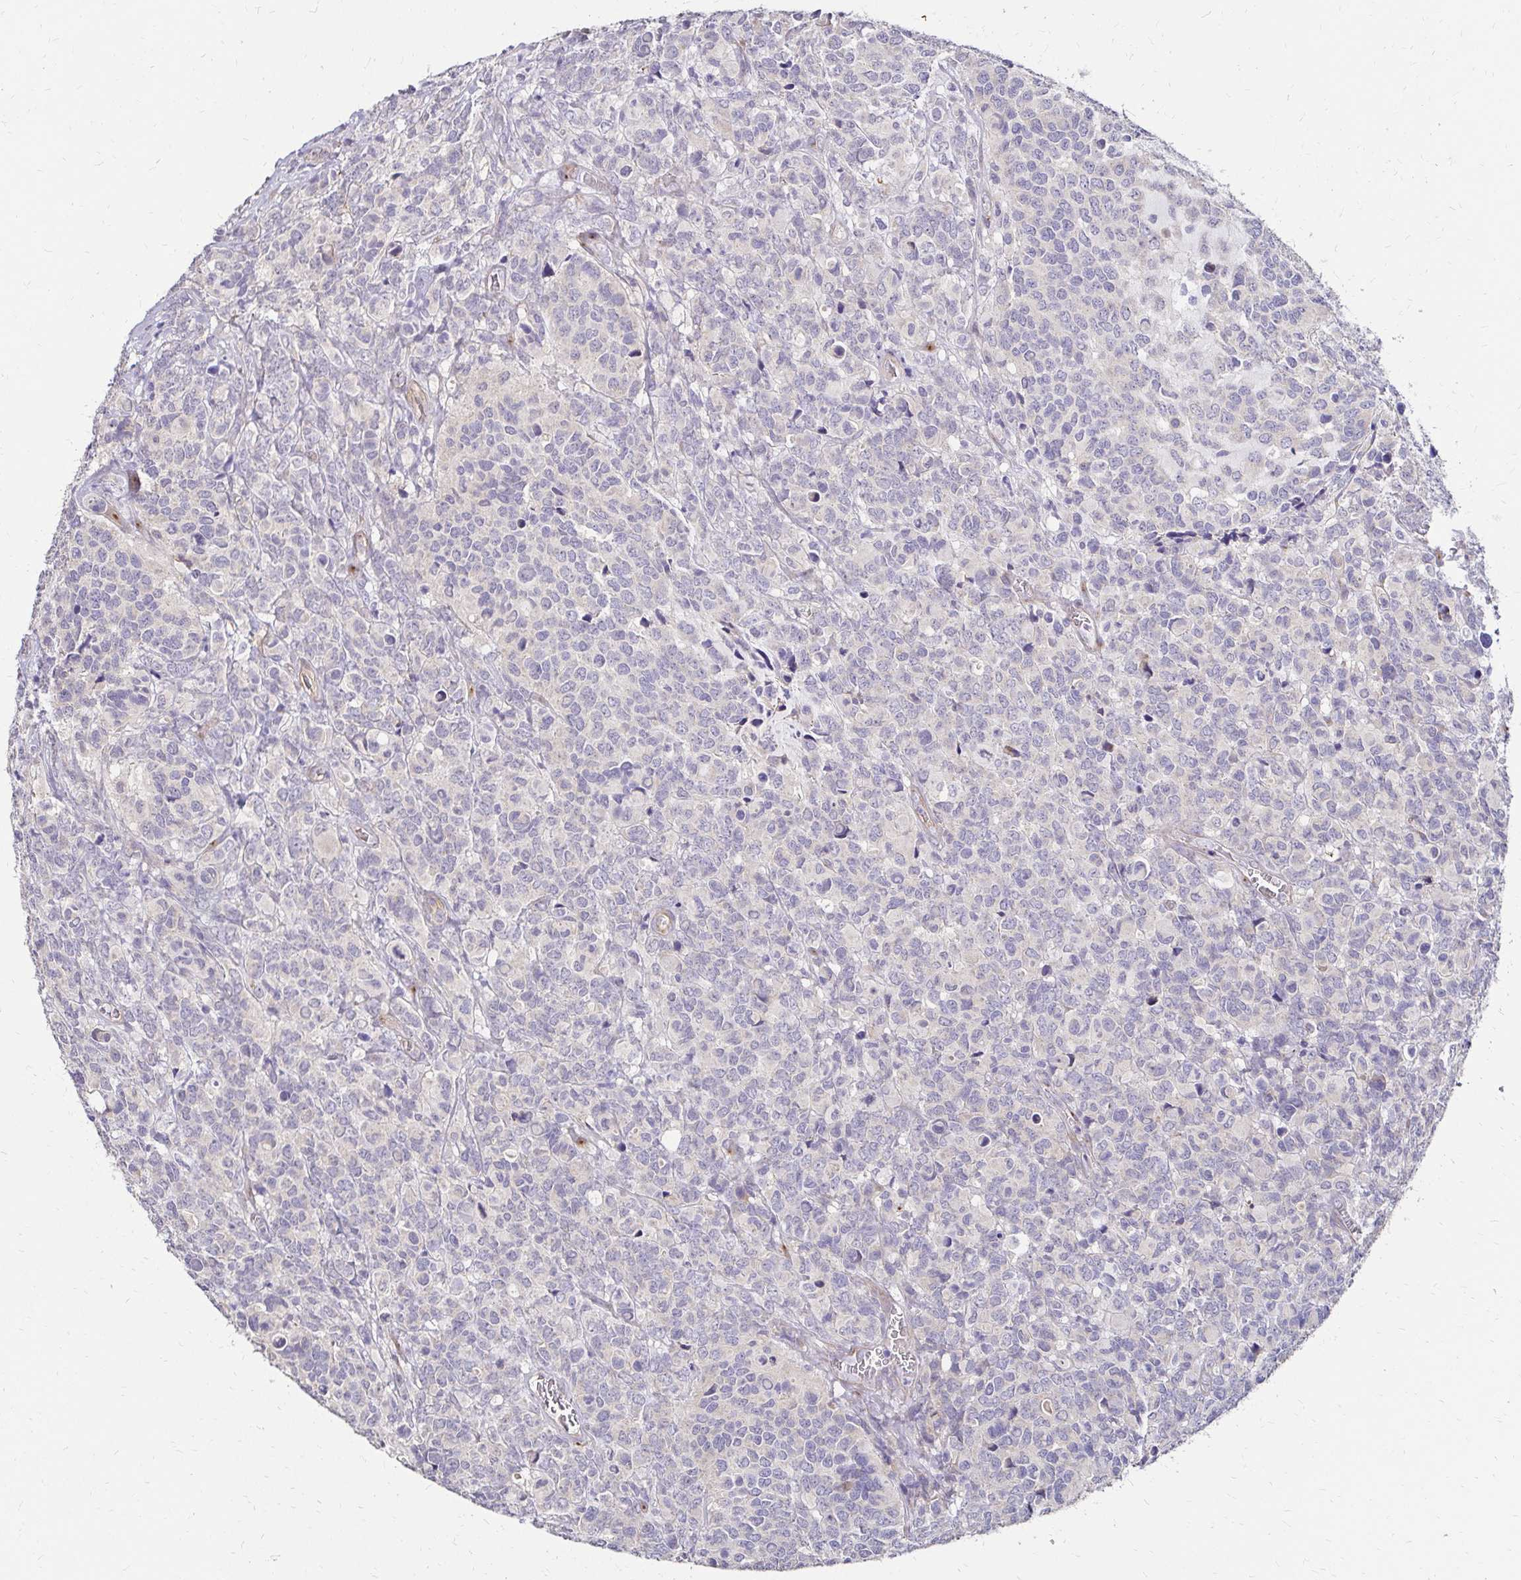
{"staining": {"intensity": "negative", "quantity": "none", "location": "none"}, "tissue": "glioma", "cell_type": "Tumor cells", "image_type": "cancer", "snomed": [{"axis": "morphology", "description": "Glioma, malignant, High grade"}, {"axis": "topography", "description": "Brain"}], "caption": "High magnification brightfield microscopy of glioma stained with DAB (brown) and counterstained with hematoxylin (blue): tumor cells show no significant expression.", "gene": "PRIMA1", "patient": {"sex": "male", "age": 39}}